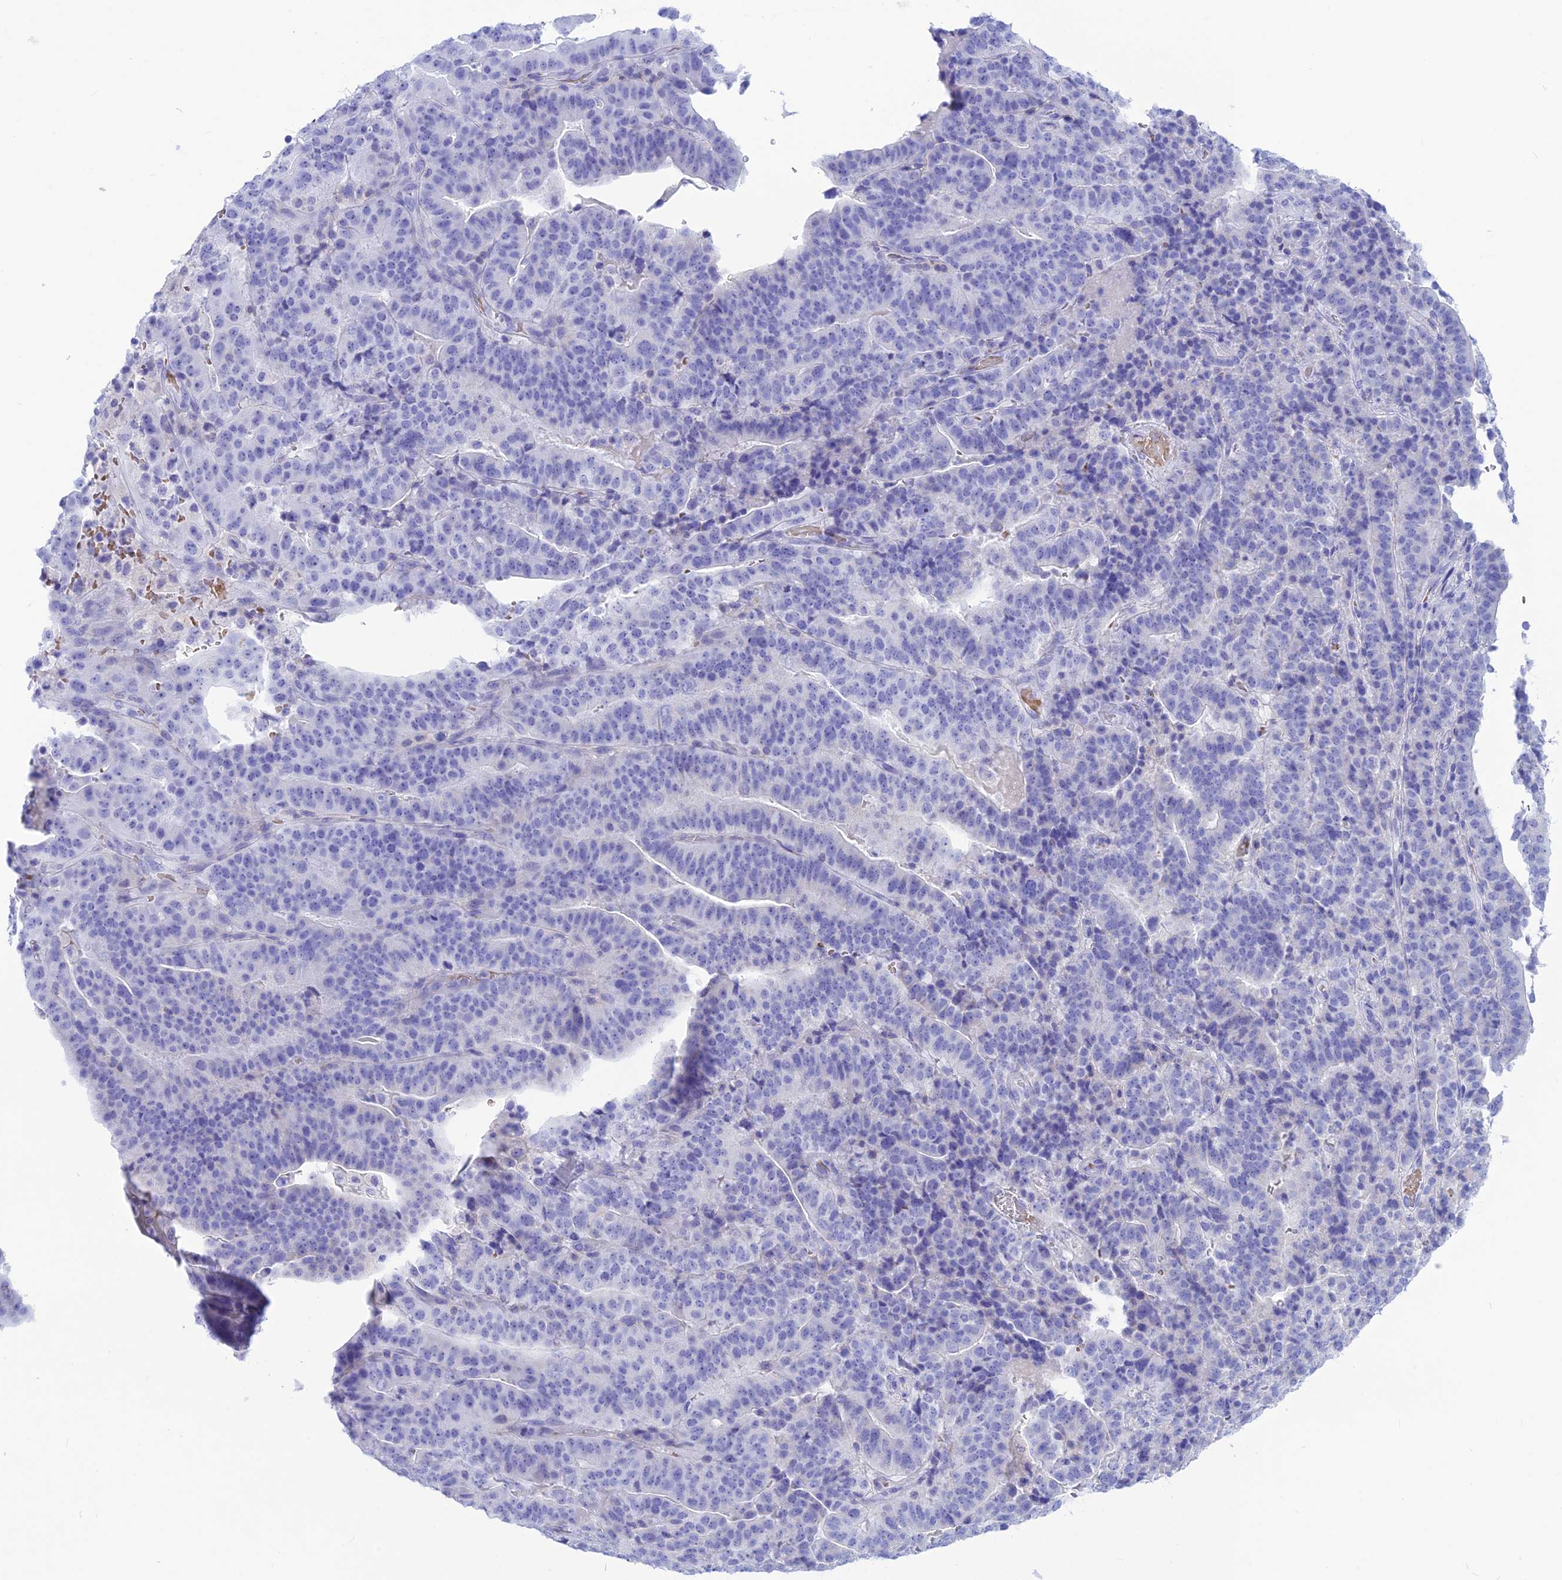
{"staining": {"intensity": "negative", "quantity": "none", "location": "none"}, "tissue": "stomach cancer", "cell_type": "Tumor cells", "image_type": "cancer", "snomed": [{"axis": "morphology", "description": "Adenocarcinoma, NOS"}, {"axis": "topography", "description": "Stomach"}], "caption": "DAB immunohistochemical staining of stomach cancer (adenocarcinoma) shows no significant expression in tumor cells.", "gene": "GLYATL1", "patient": {"sex": "male", "age": 48}}